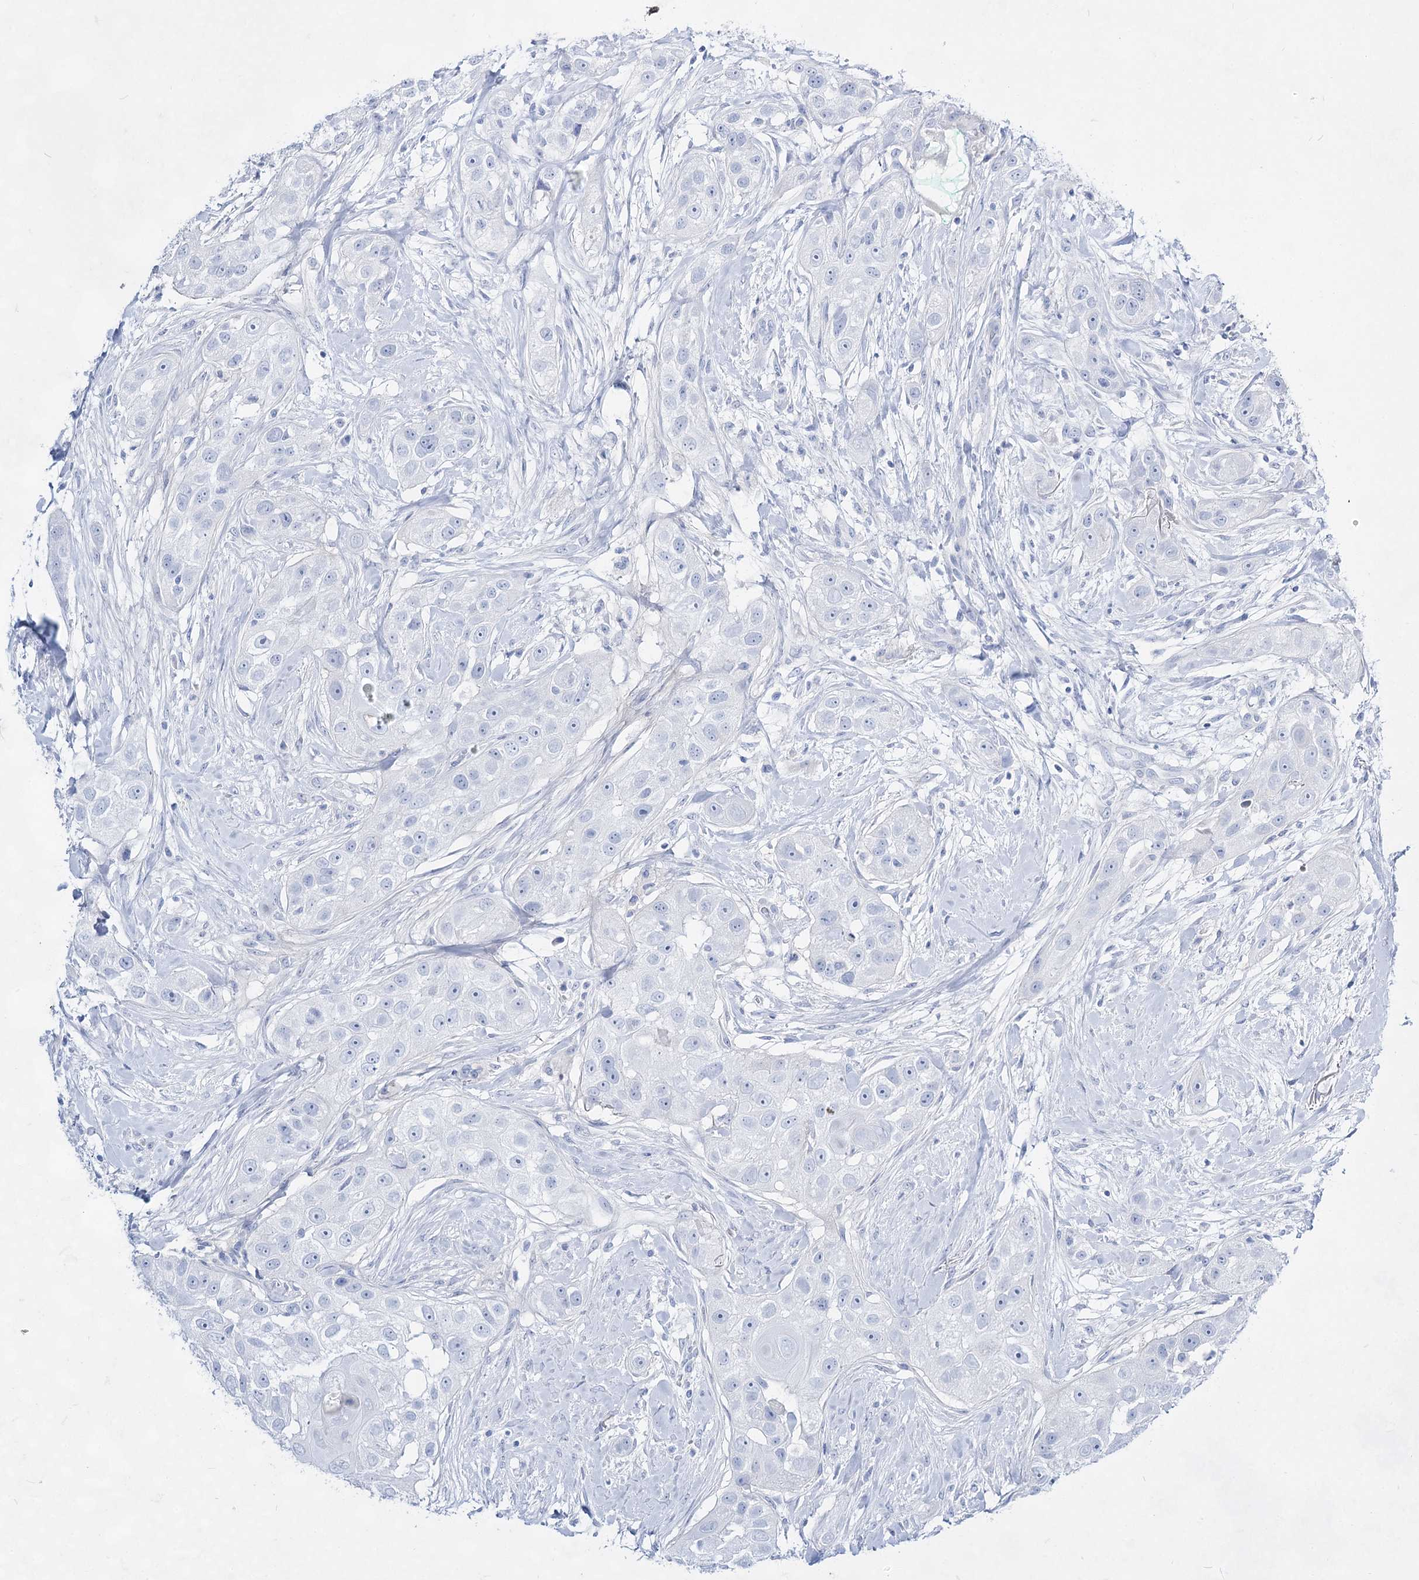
{"staining": {"intensity": "negative", "quantity": "none", "location": "none"}, "tissue": "head and neck cancer", "cell_type": "Tumor cells", "image_type": "cancer", "snomed": [{"axis": "morphology", "description": "Normal tissue, NOS"}, {"axis": "morphology", "description": "Squamous cell carcinoma, NOS"}, {"axis": "topography", "description": "Skeletal muscle"}, {"axis": "topography", "description": "Head-Neck"}], "caption": "An immunohistochemistry (IHC) histopathology image of head and neck cancer (squamous cell carcinoma) is shown. There is no staining in tumor cells of head and neck cancer (squamous cell carcinoma).", "gene": "ACRV1", "patient": {"sex": "male", "age": 51}}